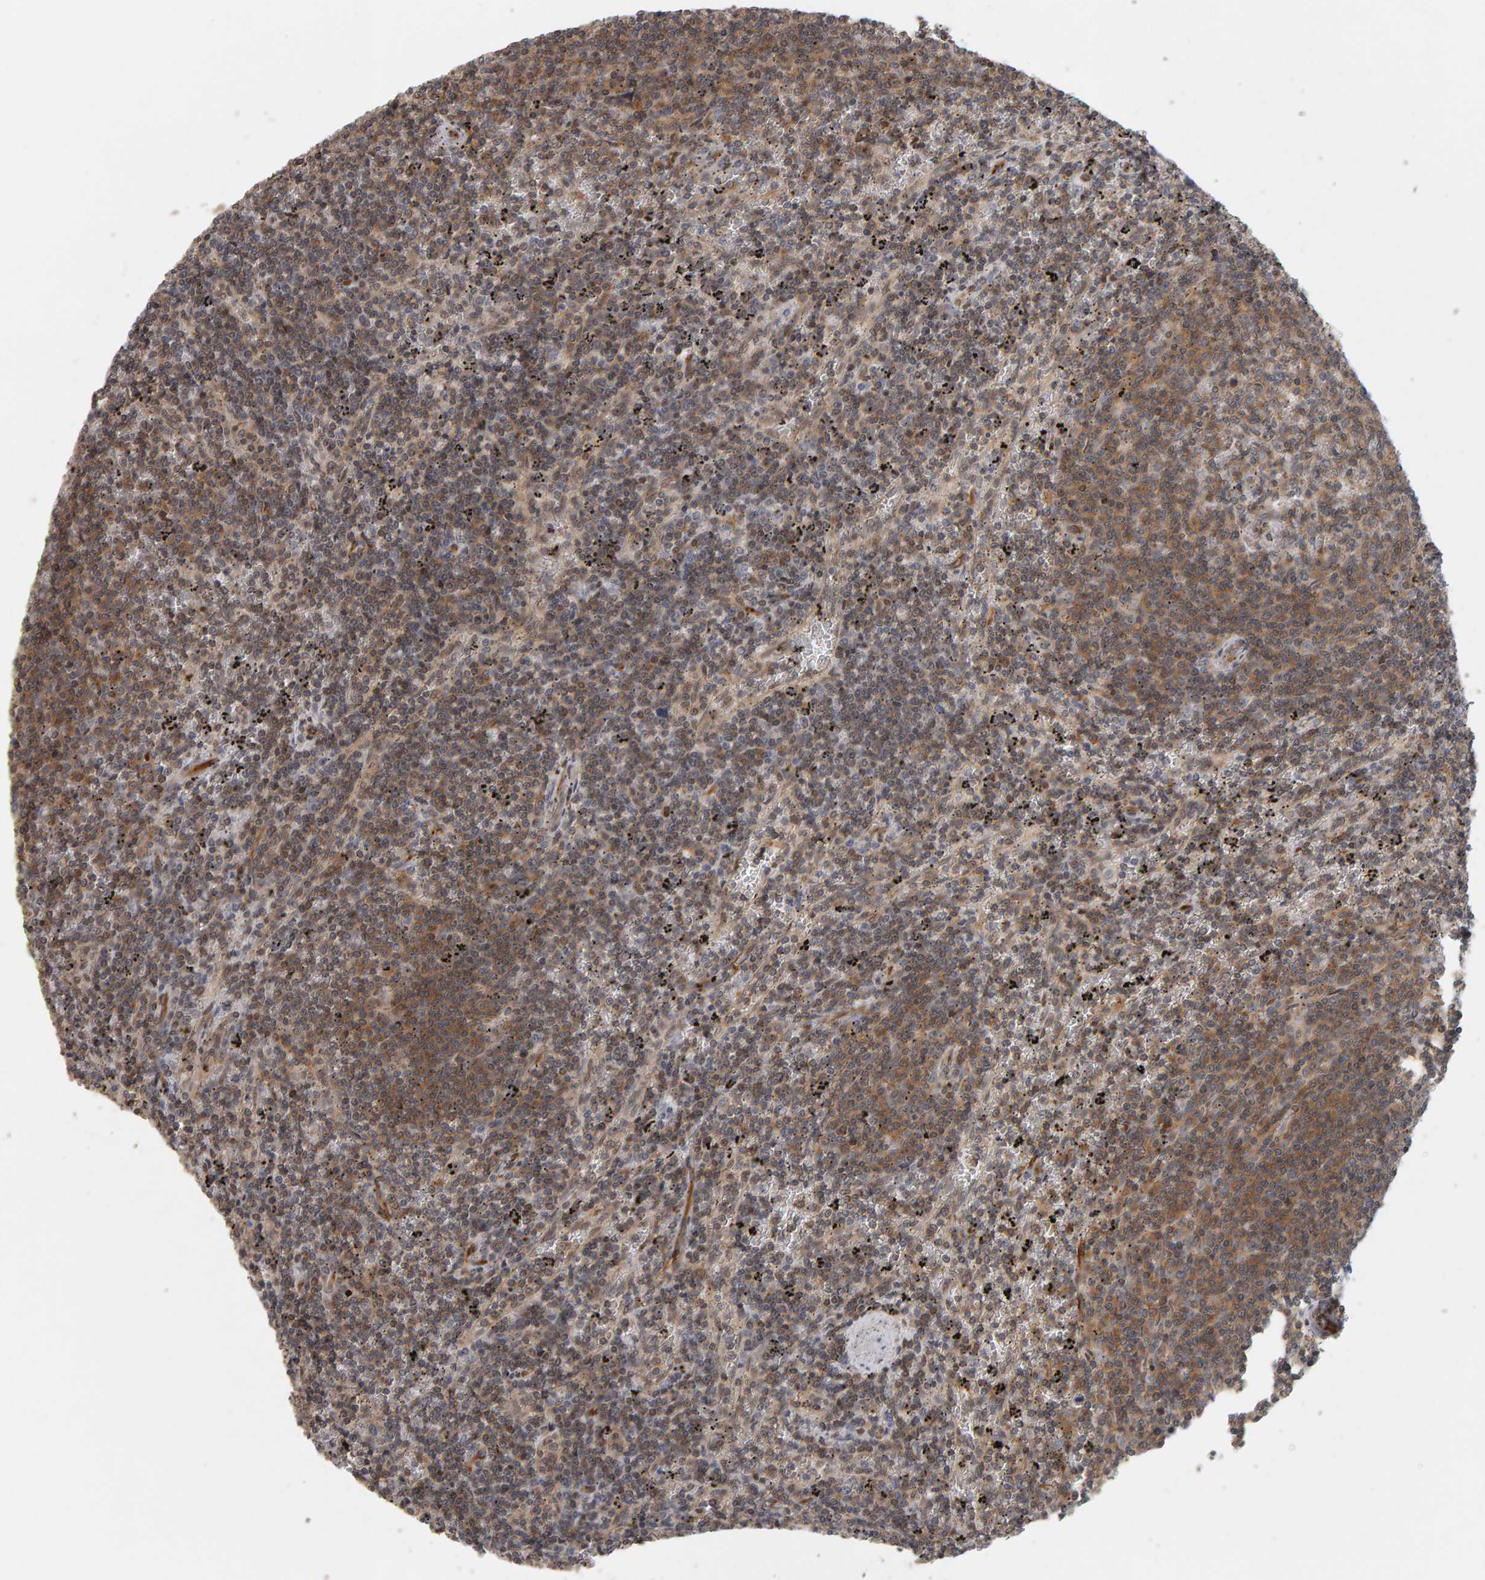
{"staining": {"intensity": "weak", "quantity": "25%-75%", "location": "cytoplasmic/membranous"}, "tissue": "lymphoma", "cell_type": "Tumor cells", "image_type": "cancer", "snomed": [{"axis": "morphology", "description": "Malignant lymphoma, non-Hodgkin's type, Low grade"}, {"axis": "topography", "description": "Spleen"}], "caption": "Brown immunohistochemical staining in lymphoma displays weak cytoplasmic/membranous expression in approximately 25%-75% of tumor cells.", "gene": "TEFM", "patient": {"sex": "female", "age": 50}}